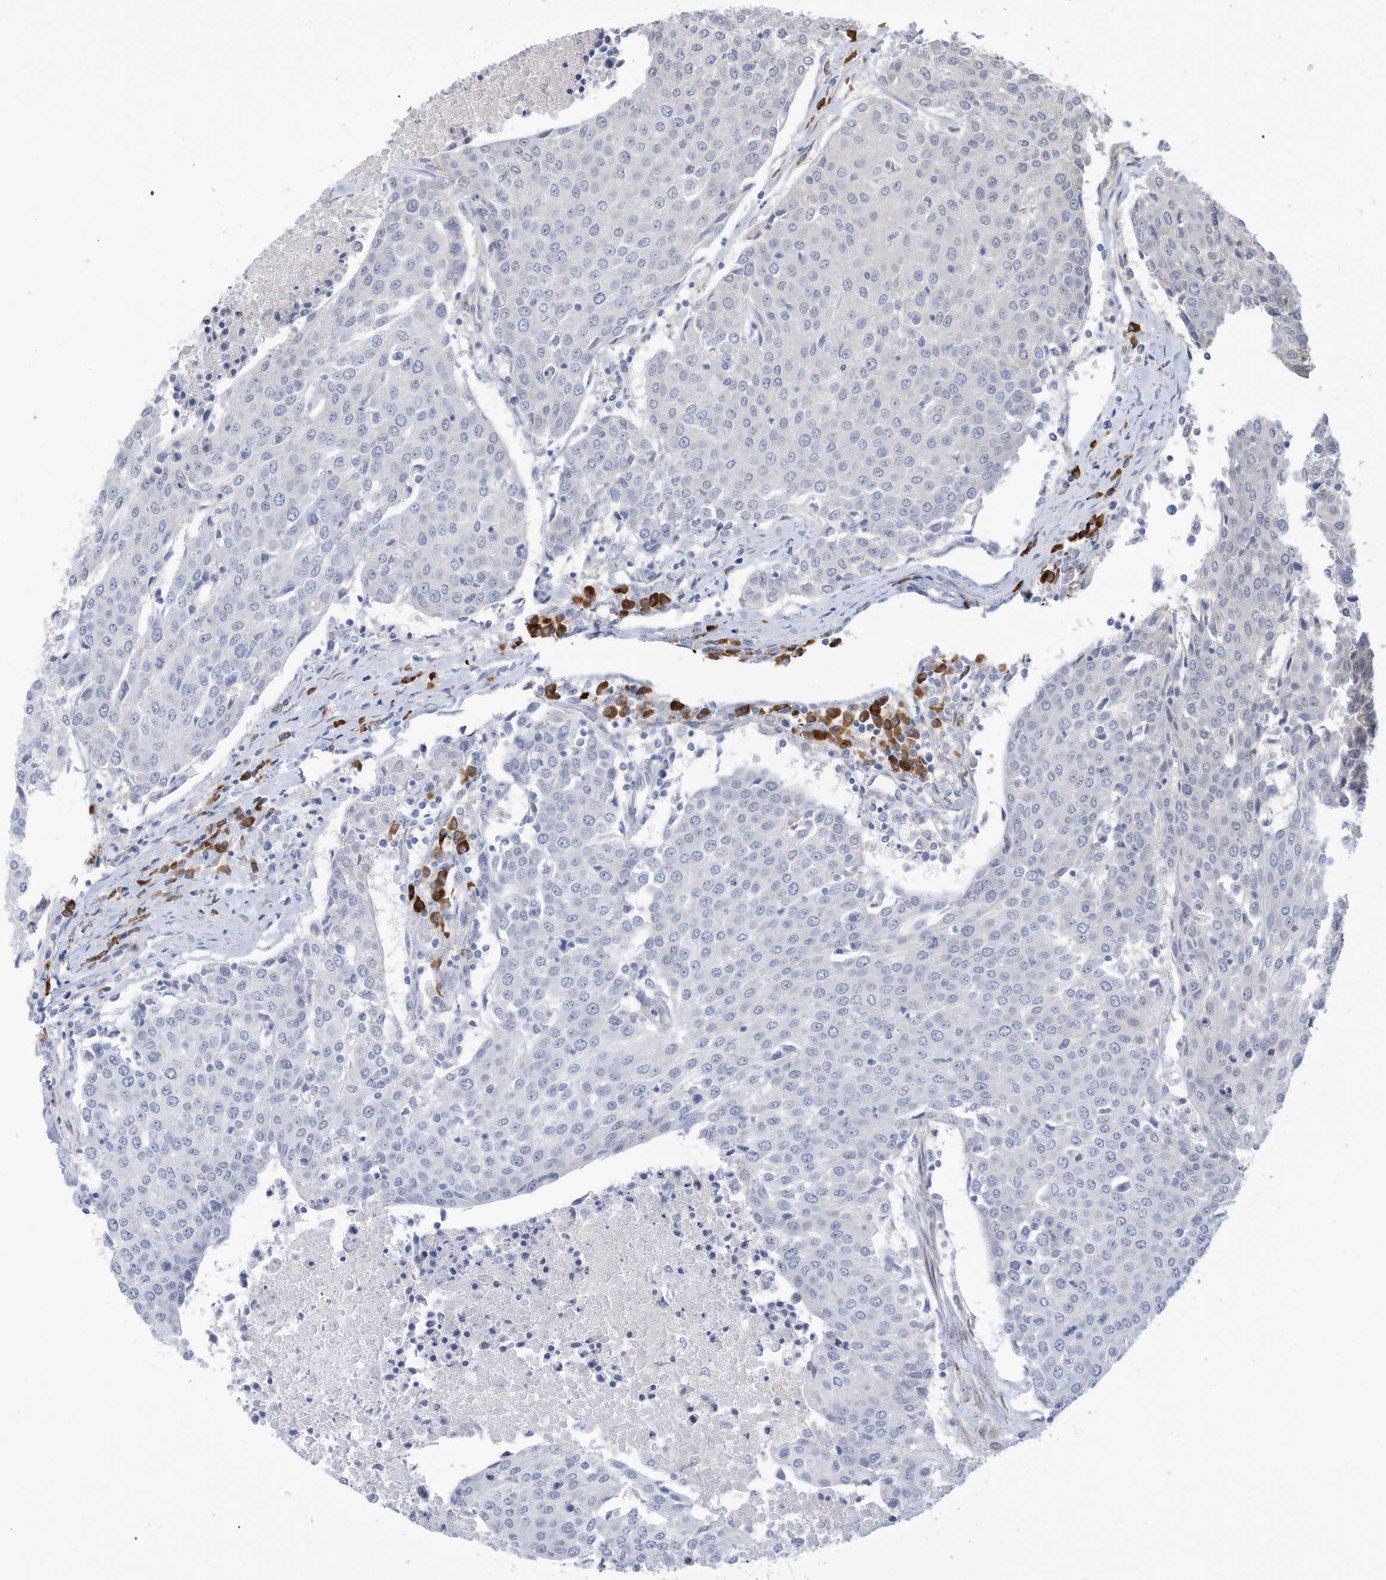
{"staining": {"intensity": "negative", "quantity": "none", "location": "none"}, "tissue": "urothelial cancer", "cell_type": "Tumor cells", "image_type": "cancer", "snomed": [{"axis": "morphology", "description": "Urothelial carcinoma, High grade"}, {"axis": "topography", "description": "Urinary bladder"}], "caption": "Tumor cells are negative for protein expression in human urothelial cancer. (DAB immunohistochemistry (IHC), high magnification).", "gene": "ZNF292", "patient": {"sex": "female", "age": 85}}